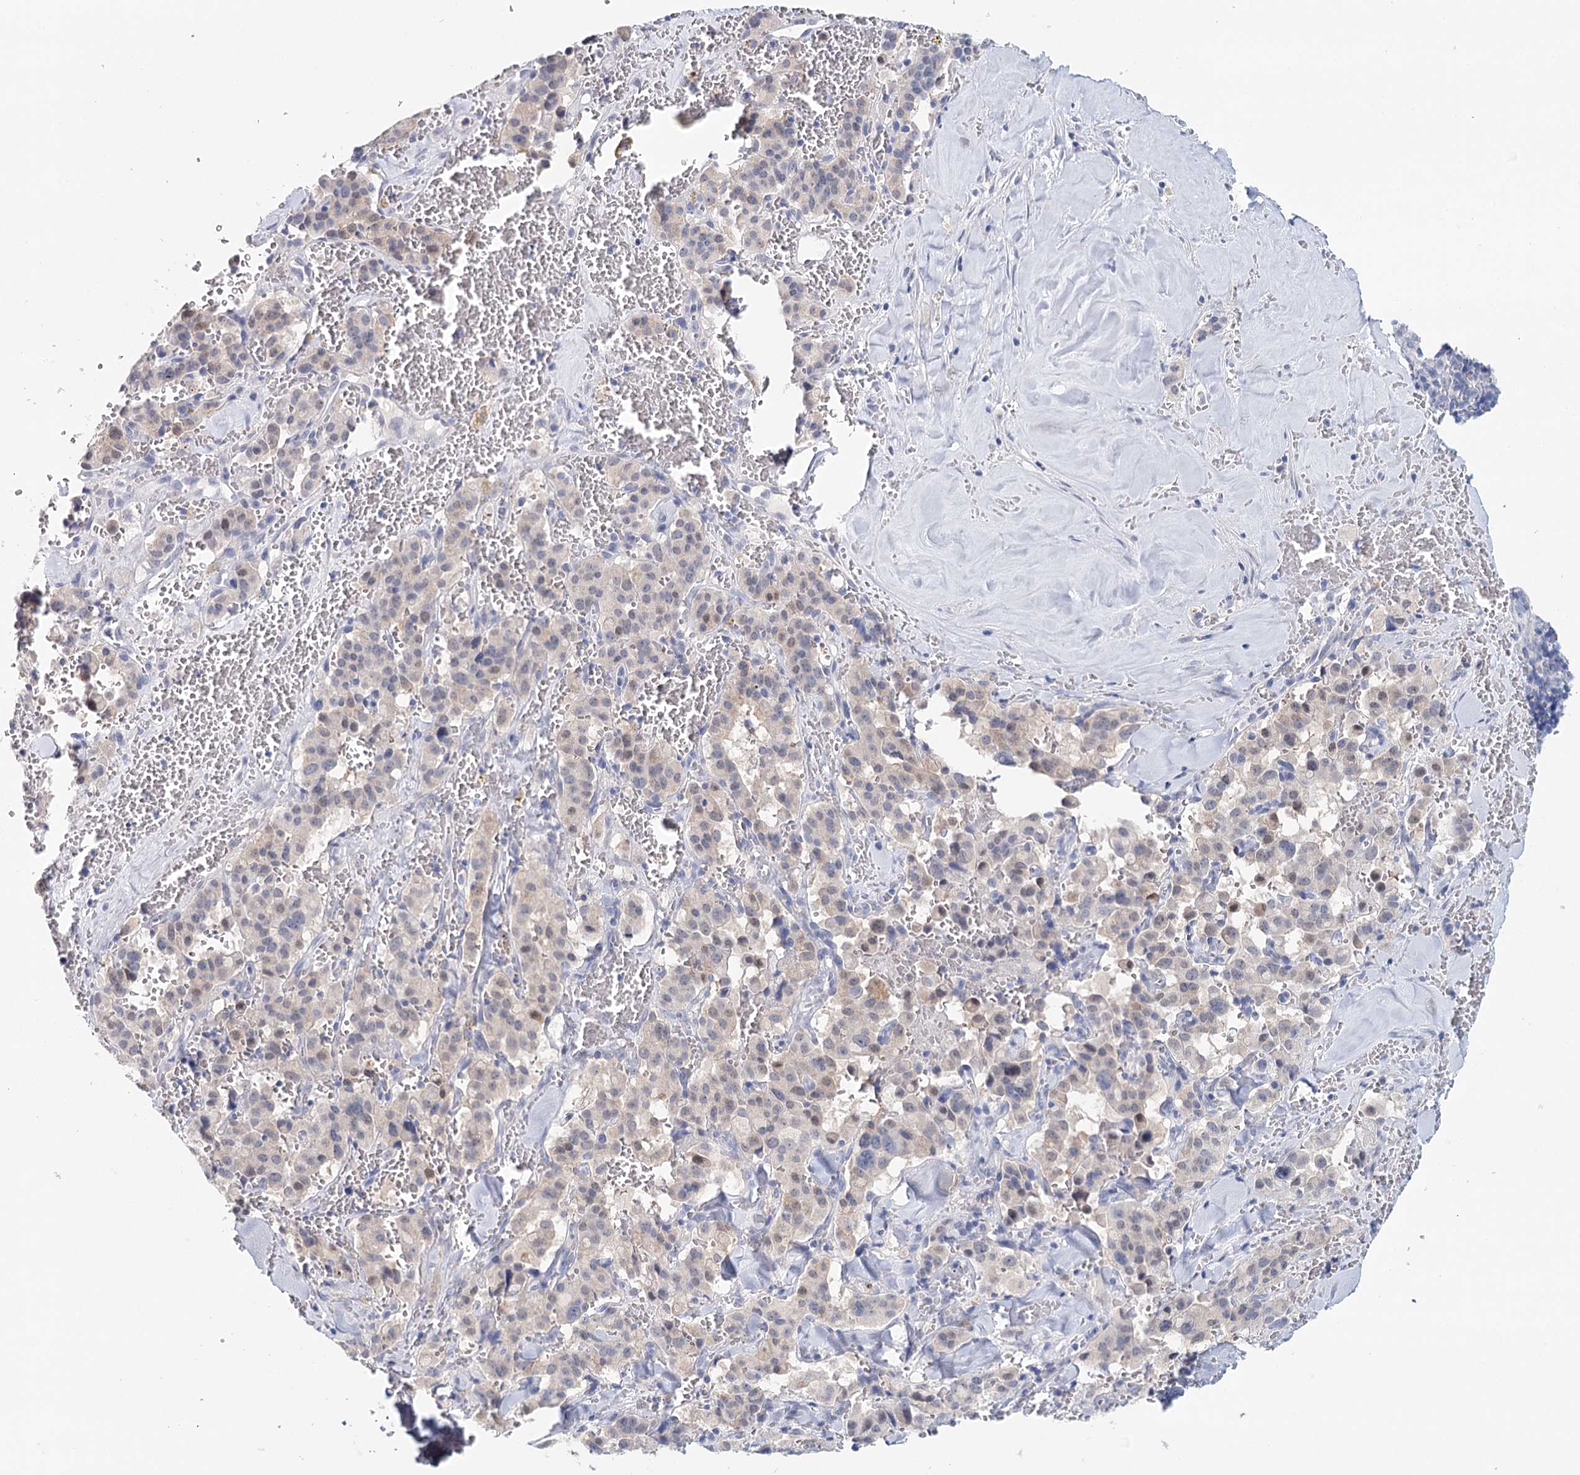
{"staining": {"intensity": "weak", "quantity": "<25%", "location": "cytoplasmic/membranous"}, "tissue": "pancreatic cancer", "cell_type": "Tumor cells", "image_type": "cancer", "snomed": [{"axis": "morphology", "description": "Adenocarcinoma, NOS"}, {"axis": "topography", "description": "Pancreas"}], "caption": "Tumor cells are negative for brown protein staining in pancreatic cancer (adenocarcinoma).", "gene": "HSPA4L", "patient": {"sex": "male", "age": 65}}